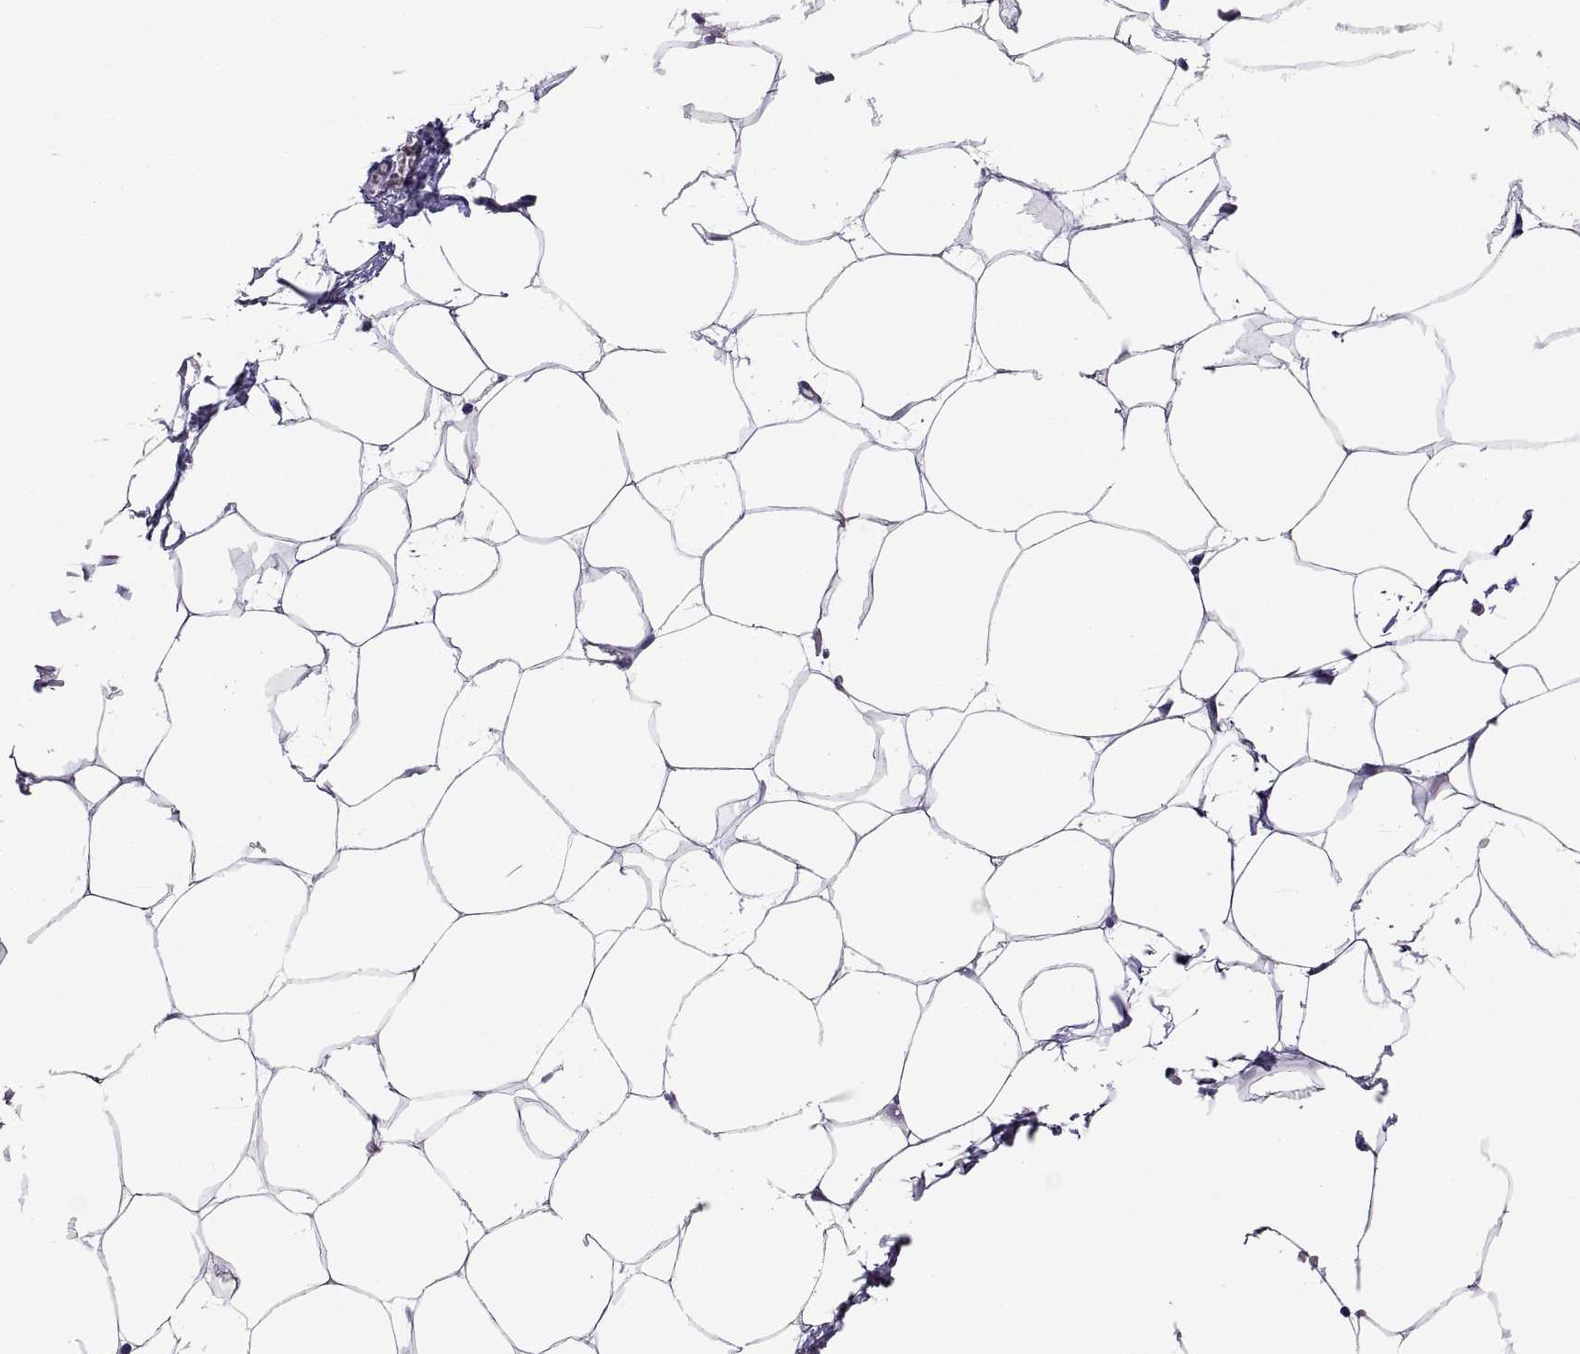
{"staining": {"intensity": "negative", "quantity": "none", "location": "none"}, "tissue": "adipose tissue", "cell_type": "Adipocytes", "image_type": "normal", "snomed": [{"axis": "morphology", "description": "Normal tissue, NOS"}, {"axis": "topography", "description": "Adipose tissue"}], "caption": "Immunohistochemistry (IHC) of unremarkable adipose tissue reveals no staining in adipocytes.", "gene": "MAGEB18", "patient": {"sex": "male", "age": 57}}